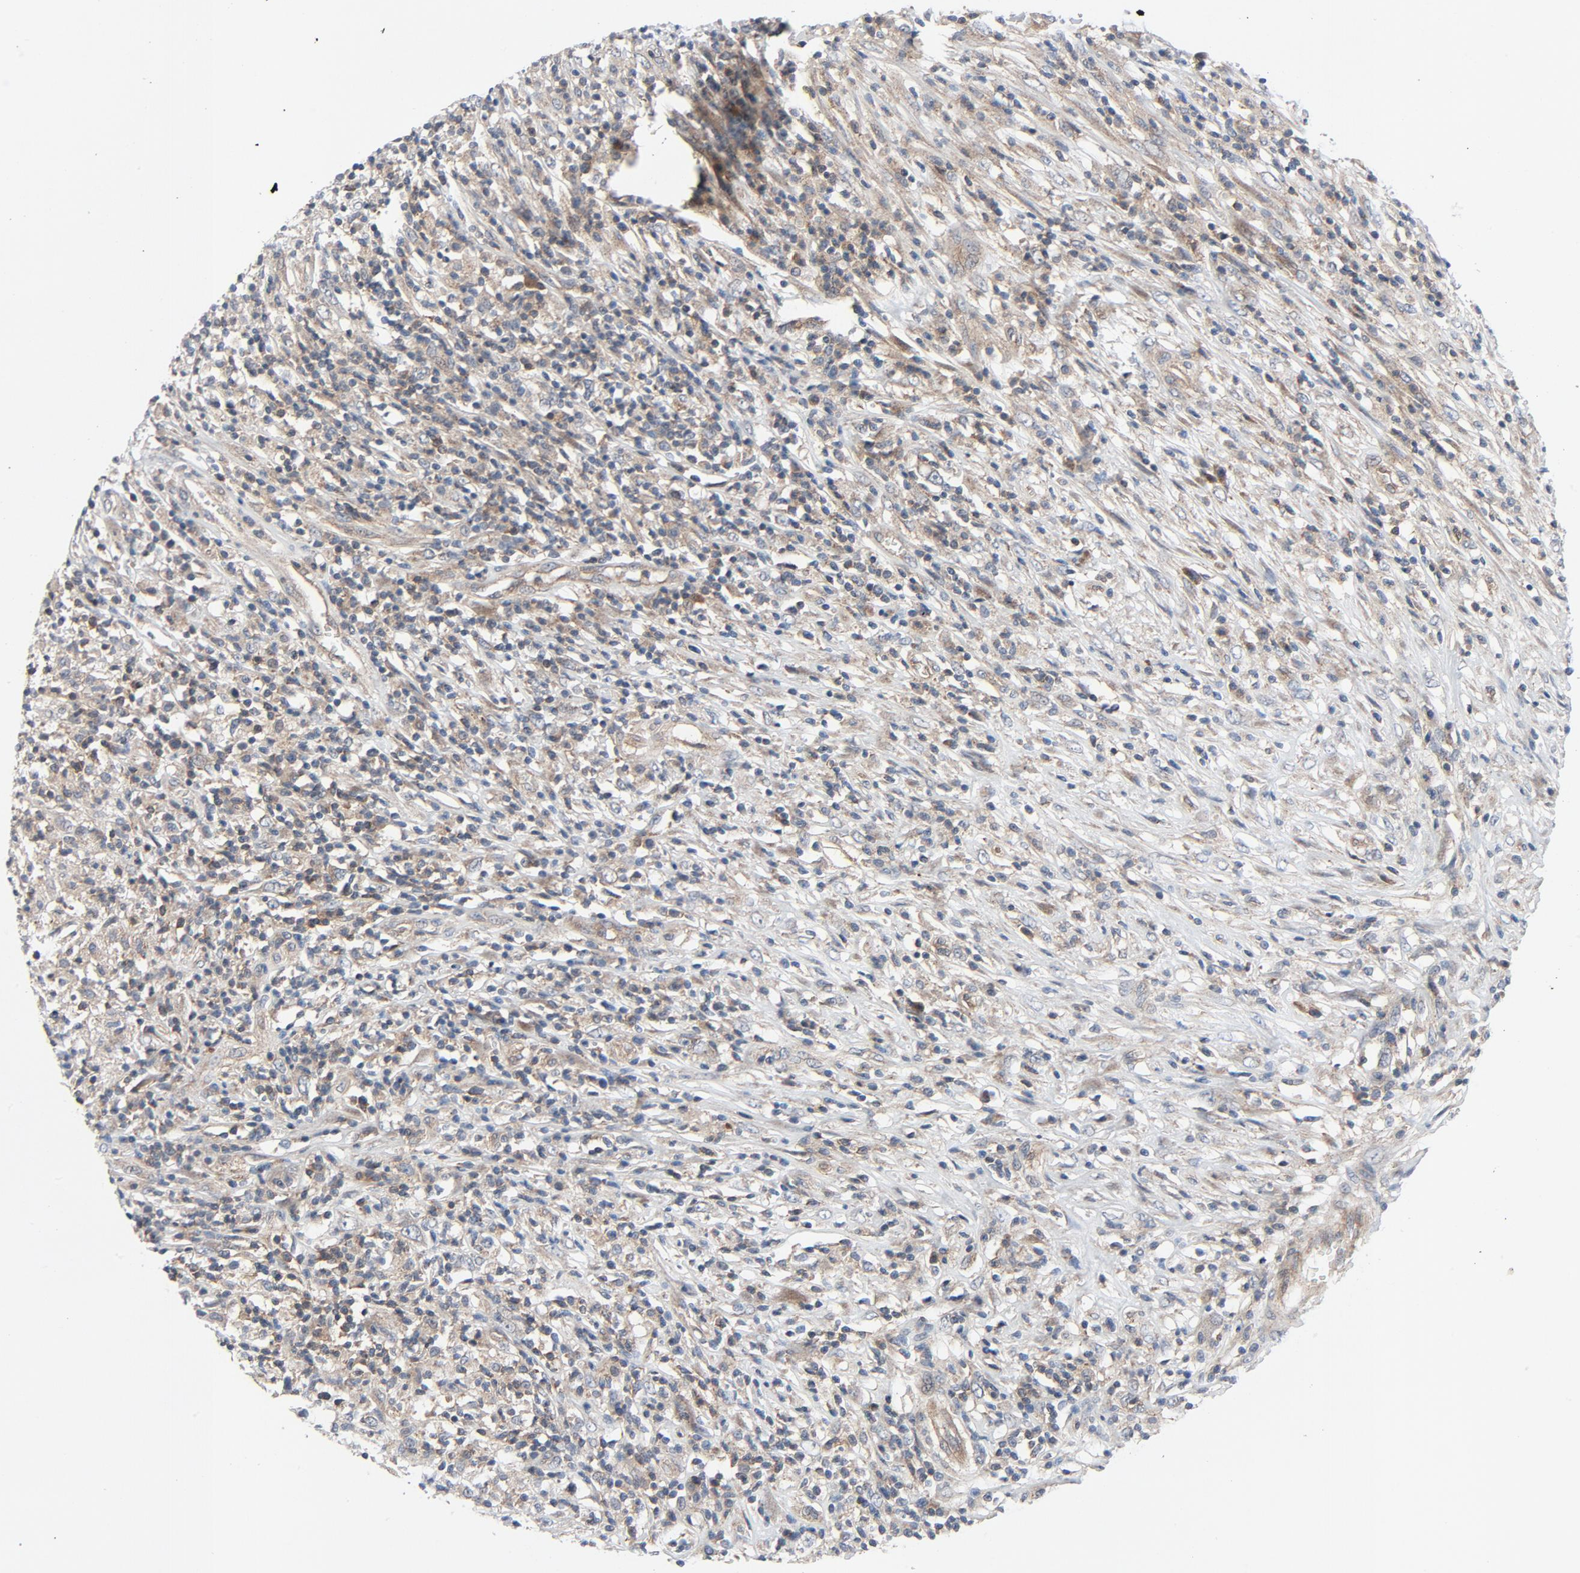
{"staining": {"intensity": "weak", "quantity": ">75%", "location": "cytoplasmic/membranous"}, "tissue": "lymphoma", "cell_type": "Tumor cells", "image_type": "cancer", "snomed": [{"axis": "morphology", "description": "Malignant lymphoma, non-Hodgkin's type, High grade"}, {"axis": "topography", "description": "Lymph node"}], "caption": "Malignant lymphoma, non-Hodgkin's type (high-grade) was stained to show a protein in brown. There is low levels of weak cytoplasmic/membranous staining in about >75% of tumor cells.", "gene": "TSG101", "patient": {"sex": "female", "age": 84}}